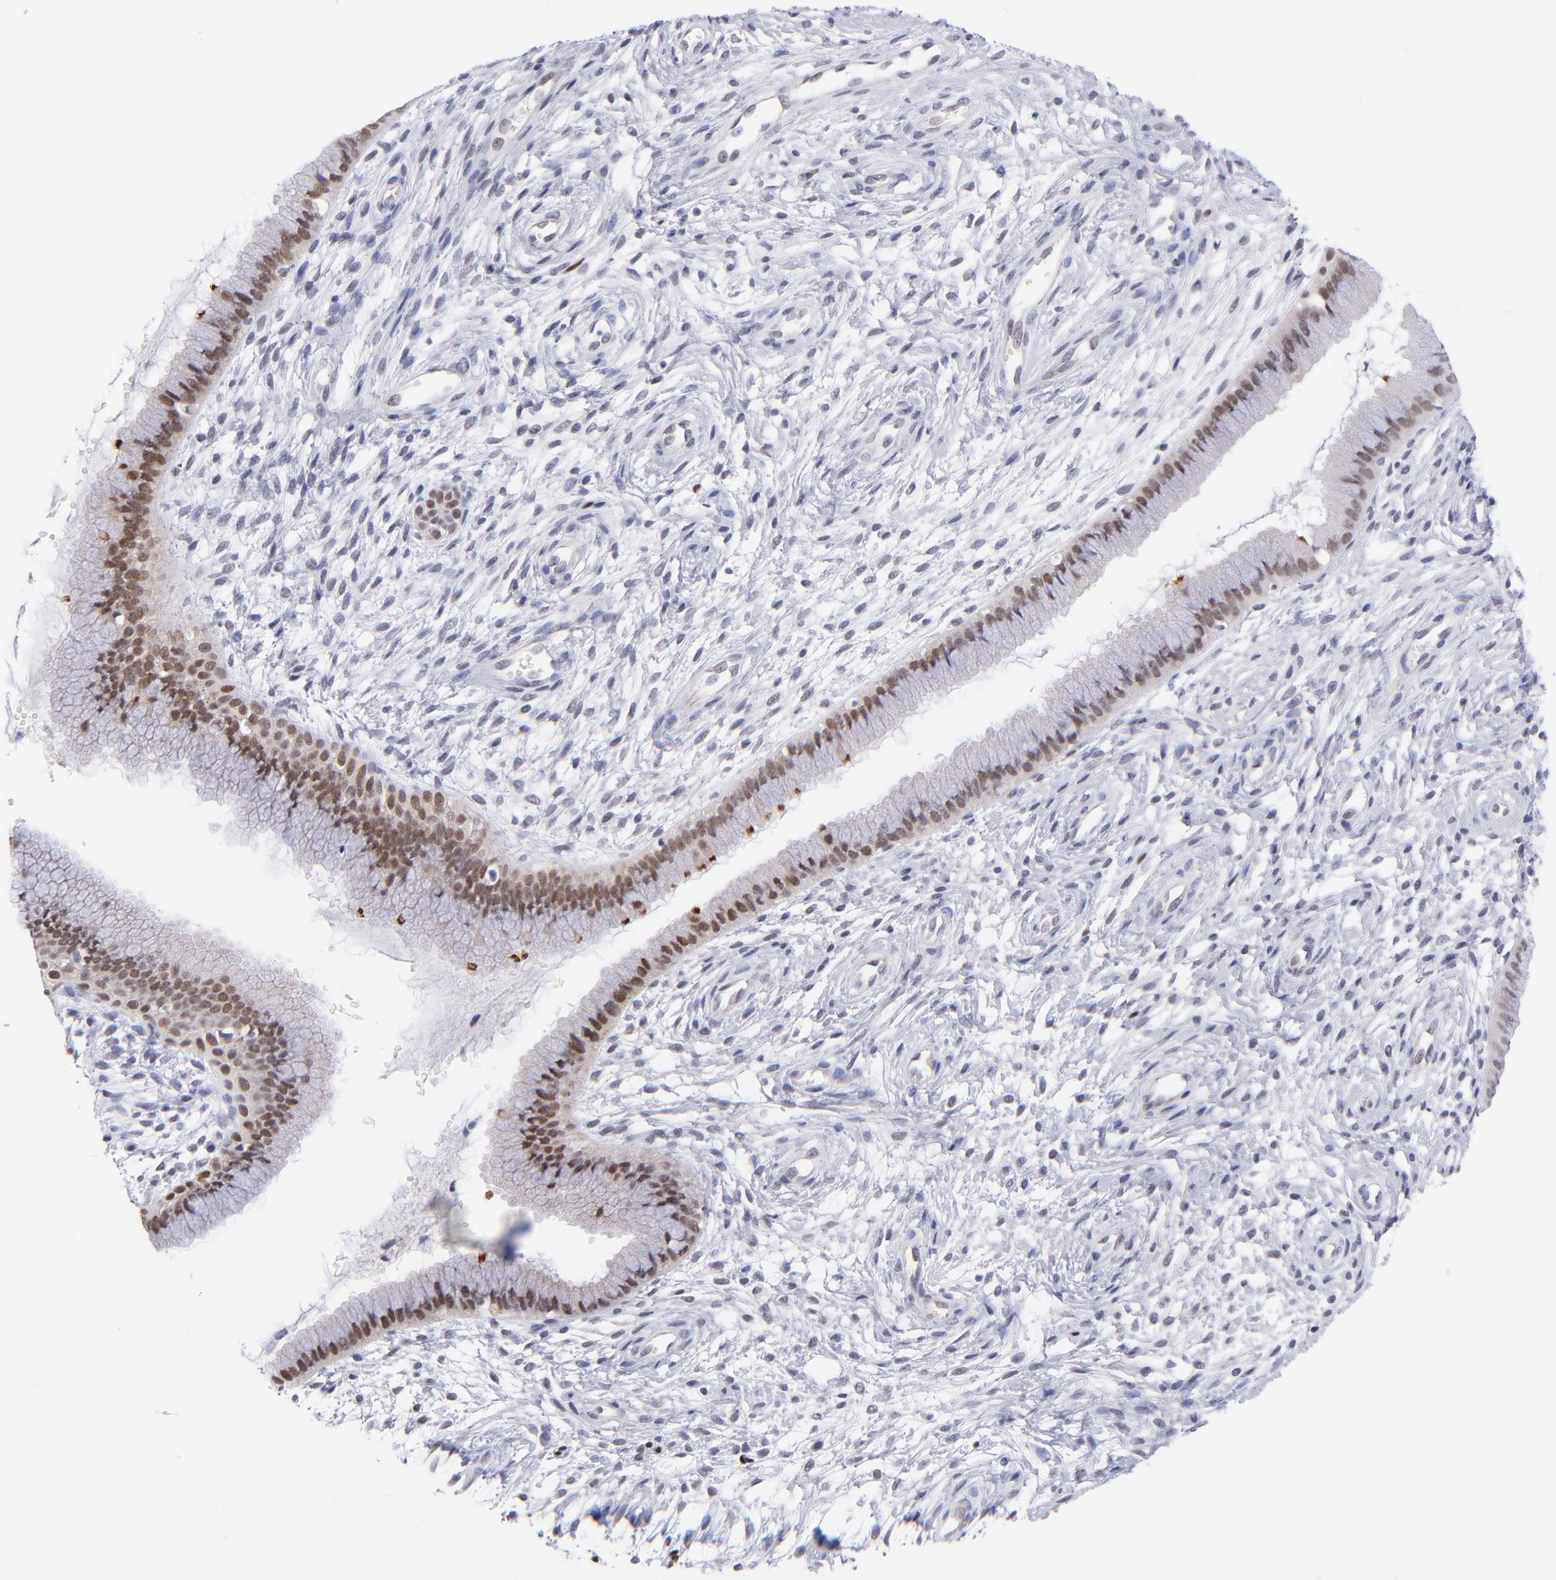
{"staining": {"intensity": "moderate", "quantity": ">75%", "location": "nuclear"}, "tissue": "cervix", "cell_type": "Glandular cells", "image_type": "normal", "snomed": [{"axis": "morphology", "description": "Normal tissue, NOS"}, {"axis": "topography", "description": "Cervix"}], "caption": "High-magnification brightfield microscopy of unremarkable cervix stained with DAB (brown) and counterstained with hematoxylin (blue). glandular cells exhibit moderate nuclear expression is seen in approximately>75% of cells.", "gene": "SOX6", "patient": {"sex": "female", "age": 39}}